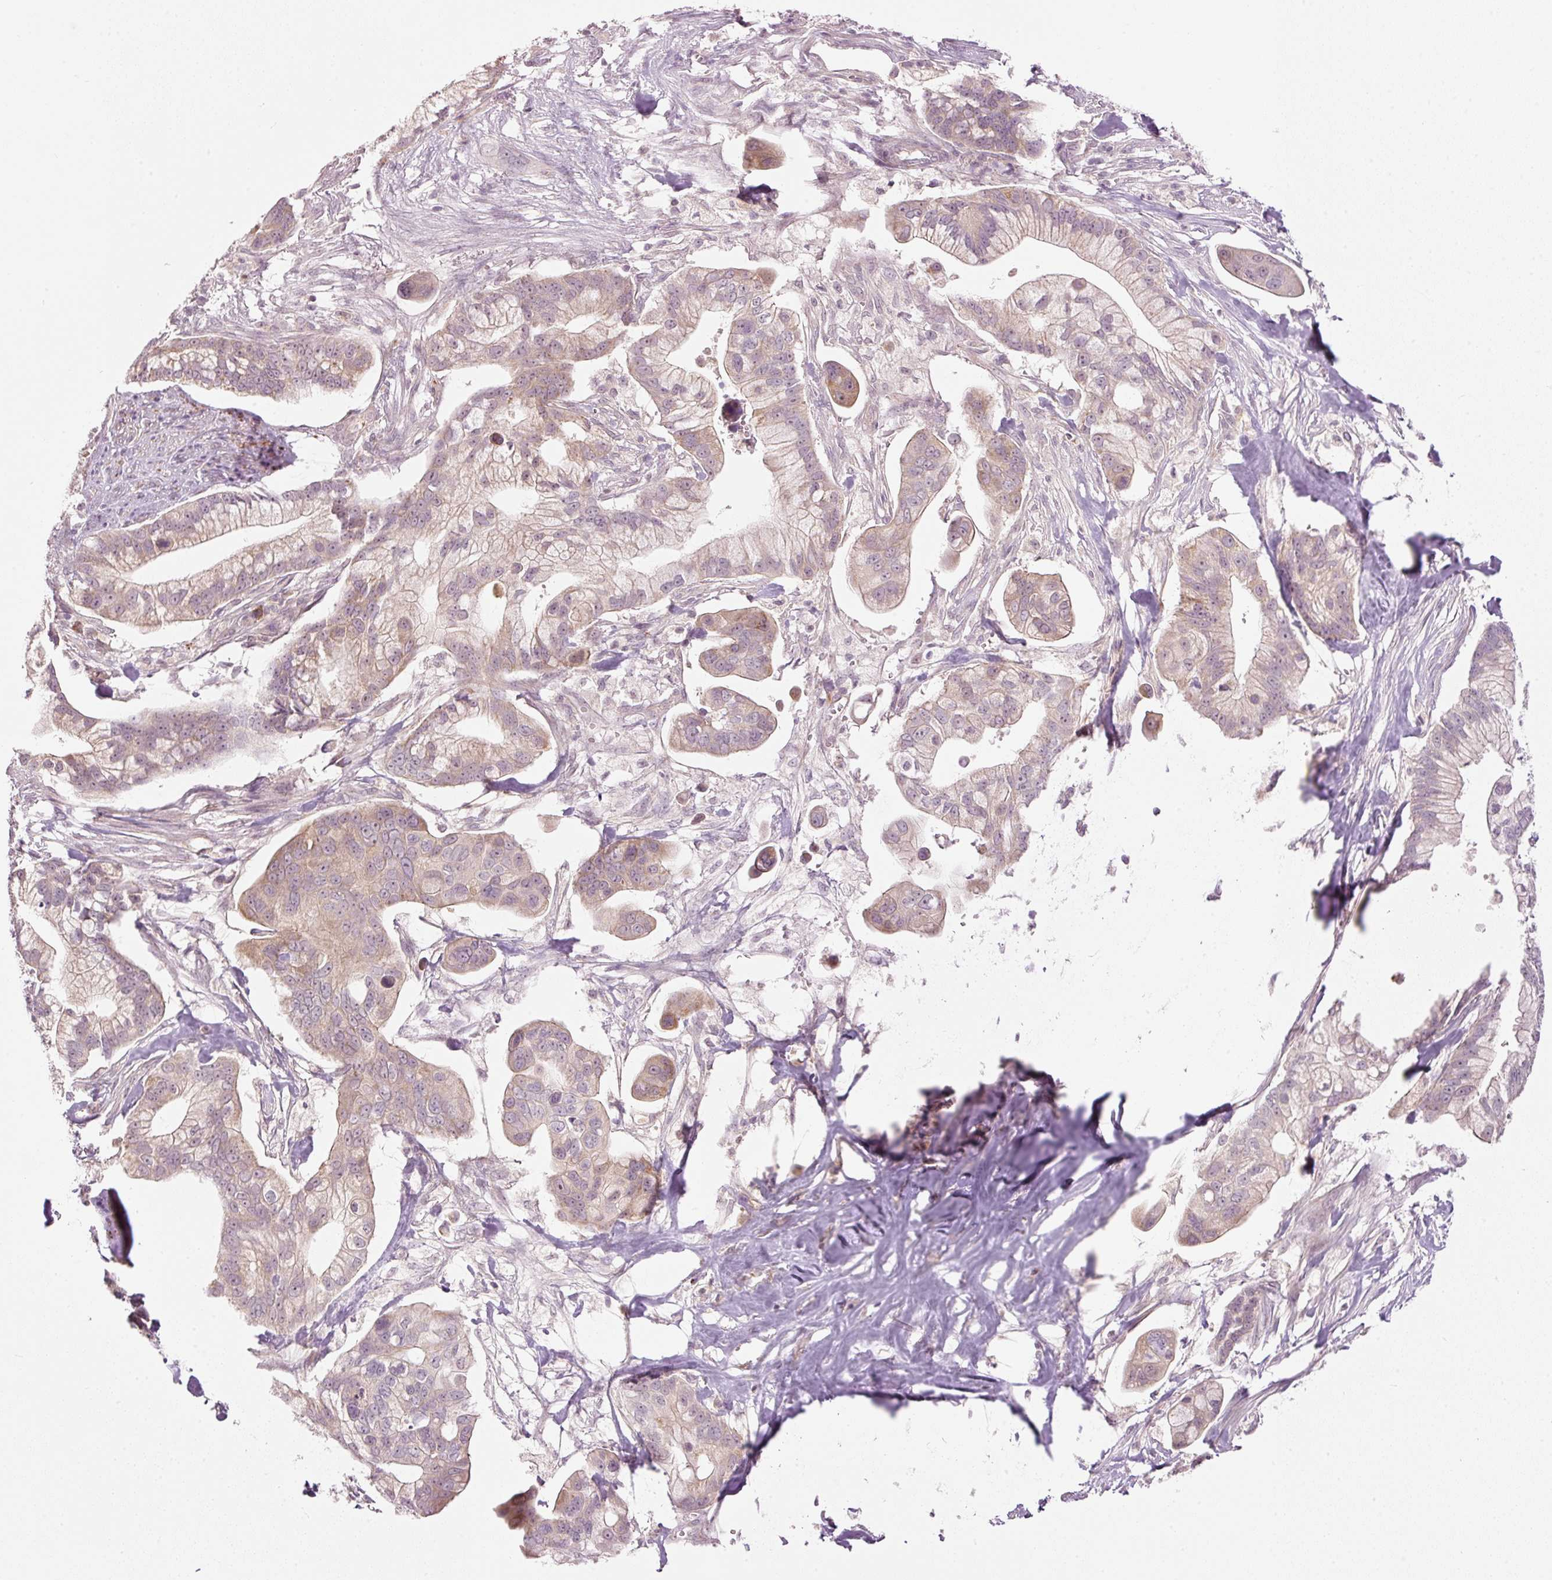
{"staining": {"intensity": "weak", "quantity": "25%-75%", "location": "cytoplasmic/membranous"}, "tissue": "pancreatic cancer", "cell_type": "Tumor cells", "image_type": "cancer", "snomed": [{"axis": "morphology", "description": "Adenocarcinoma, NOS"}, {"axis": "topography", "description": "Pancreas"}], "caption": "Pancreatic cancer tissue demonstrates weak cytoplasmic/membranous positivity in about 25%-75% of tumor cells, visualized by immunohistochemistry. The protein is stained brown, and the nuclei are stained in blue (DAB IHC with brightfield microscopy, high magnification).", "gene": "CDC20B", "patient": {"sex": "male", "age": 68}}